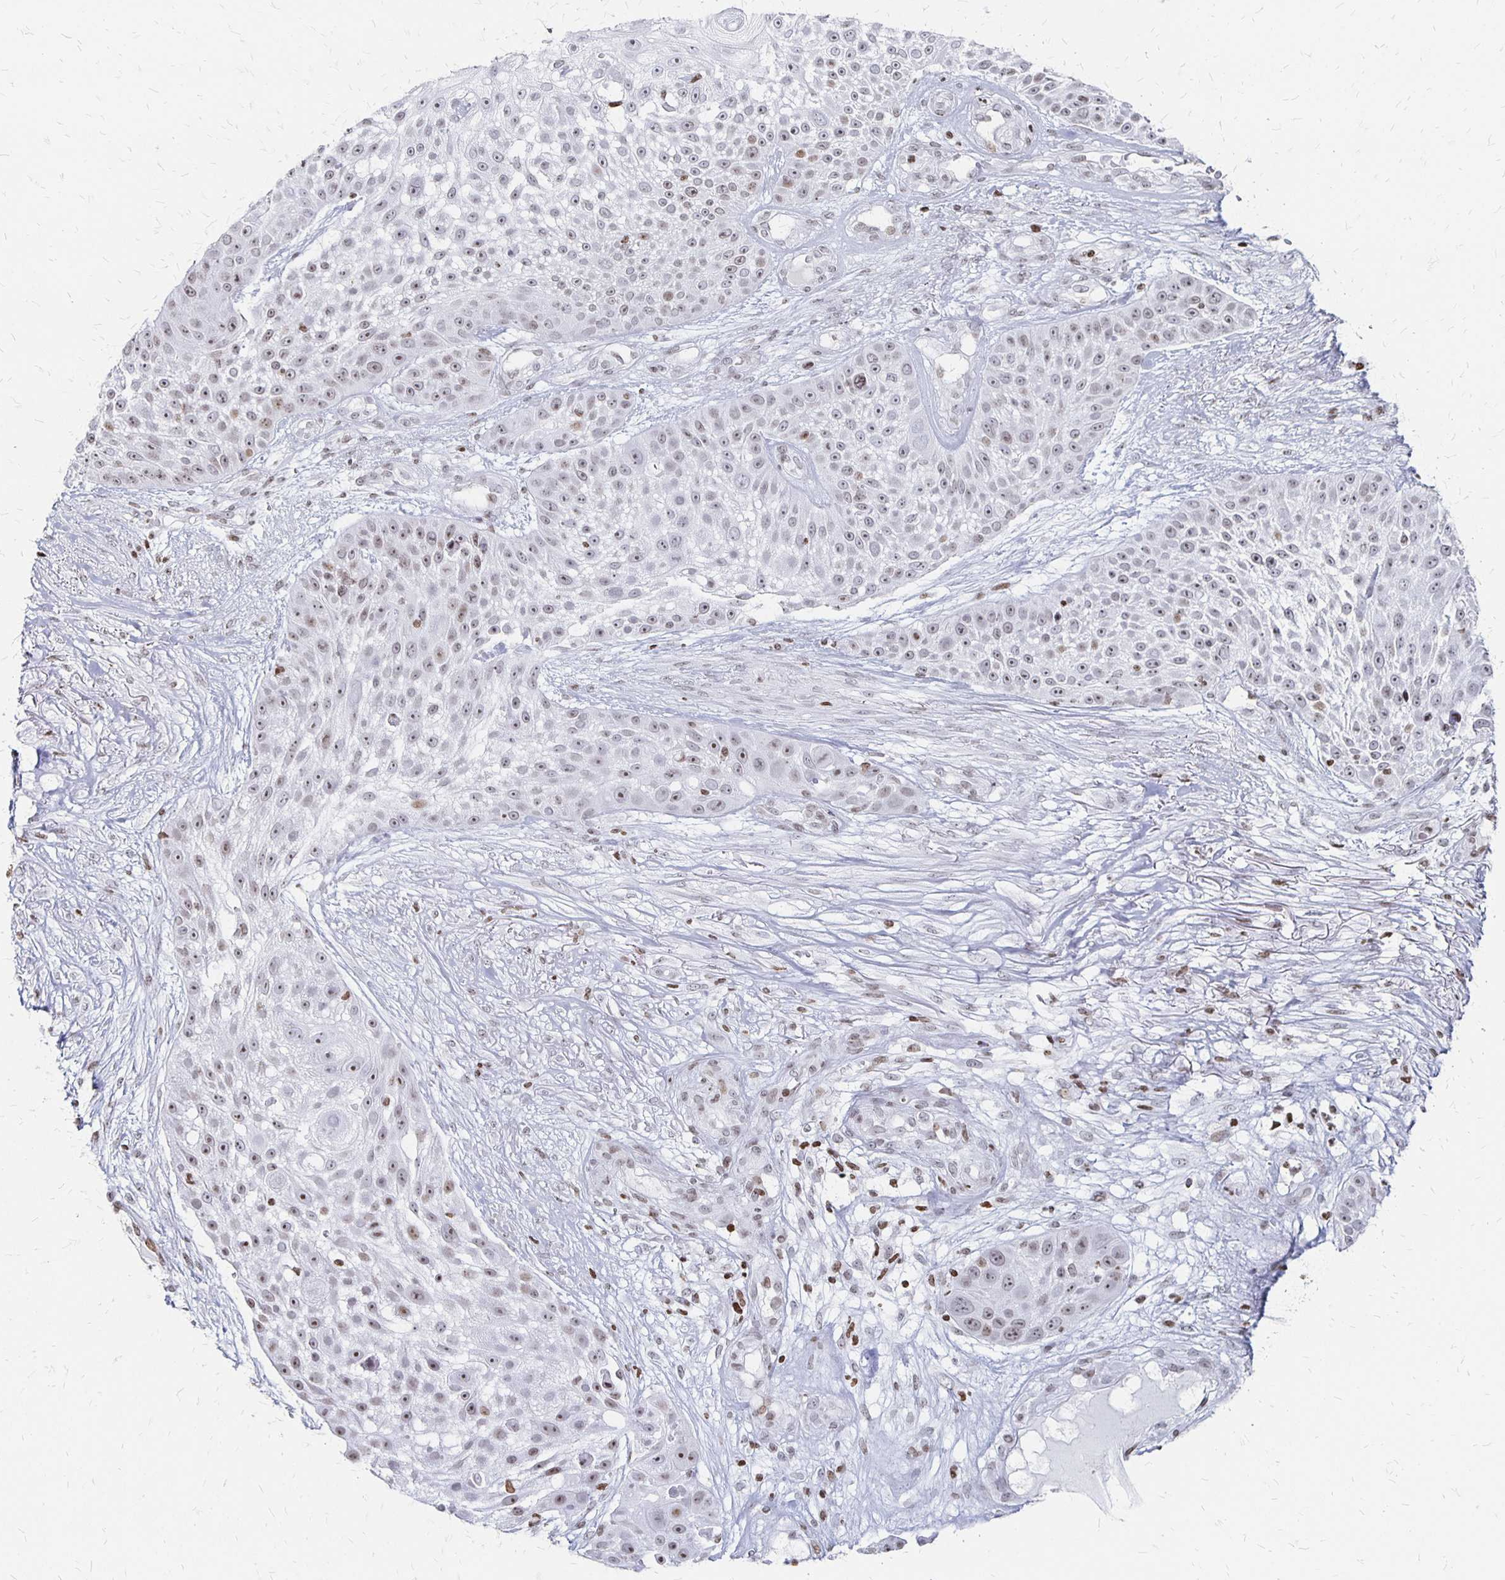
{"staining": {"intensity": "weak", "quantity": "<25%", "location": "nuclear"}, "tissue": "skin cancer", "cell_type": "Tumor cells", "image_type": "cancer", "snomed": [{"axis": "morphology", "description": "Squamous cell carcinoma, NOS"}, {"axis": "topography", "description": "Skin"}], "caption": "IHC of human skin cancer (squamous cell carcinoma) displays no staining in tumor cells.", "gene": "ZNF280C", "patient": {"sex": "female", "age": 86}}